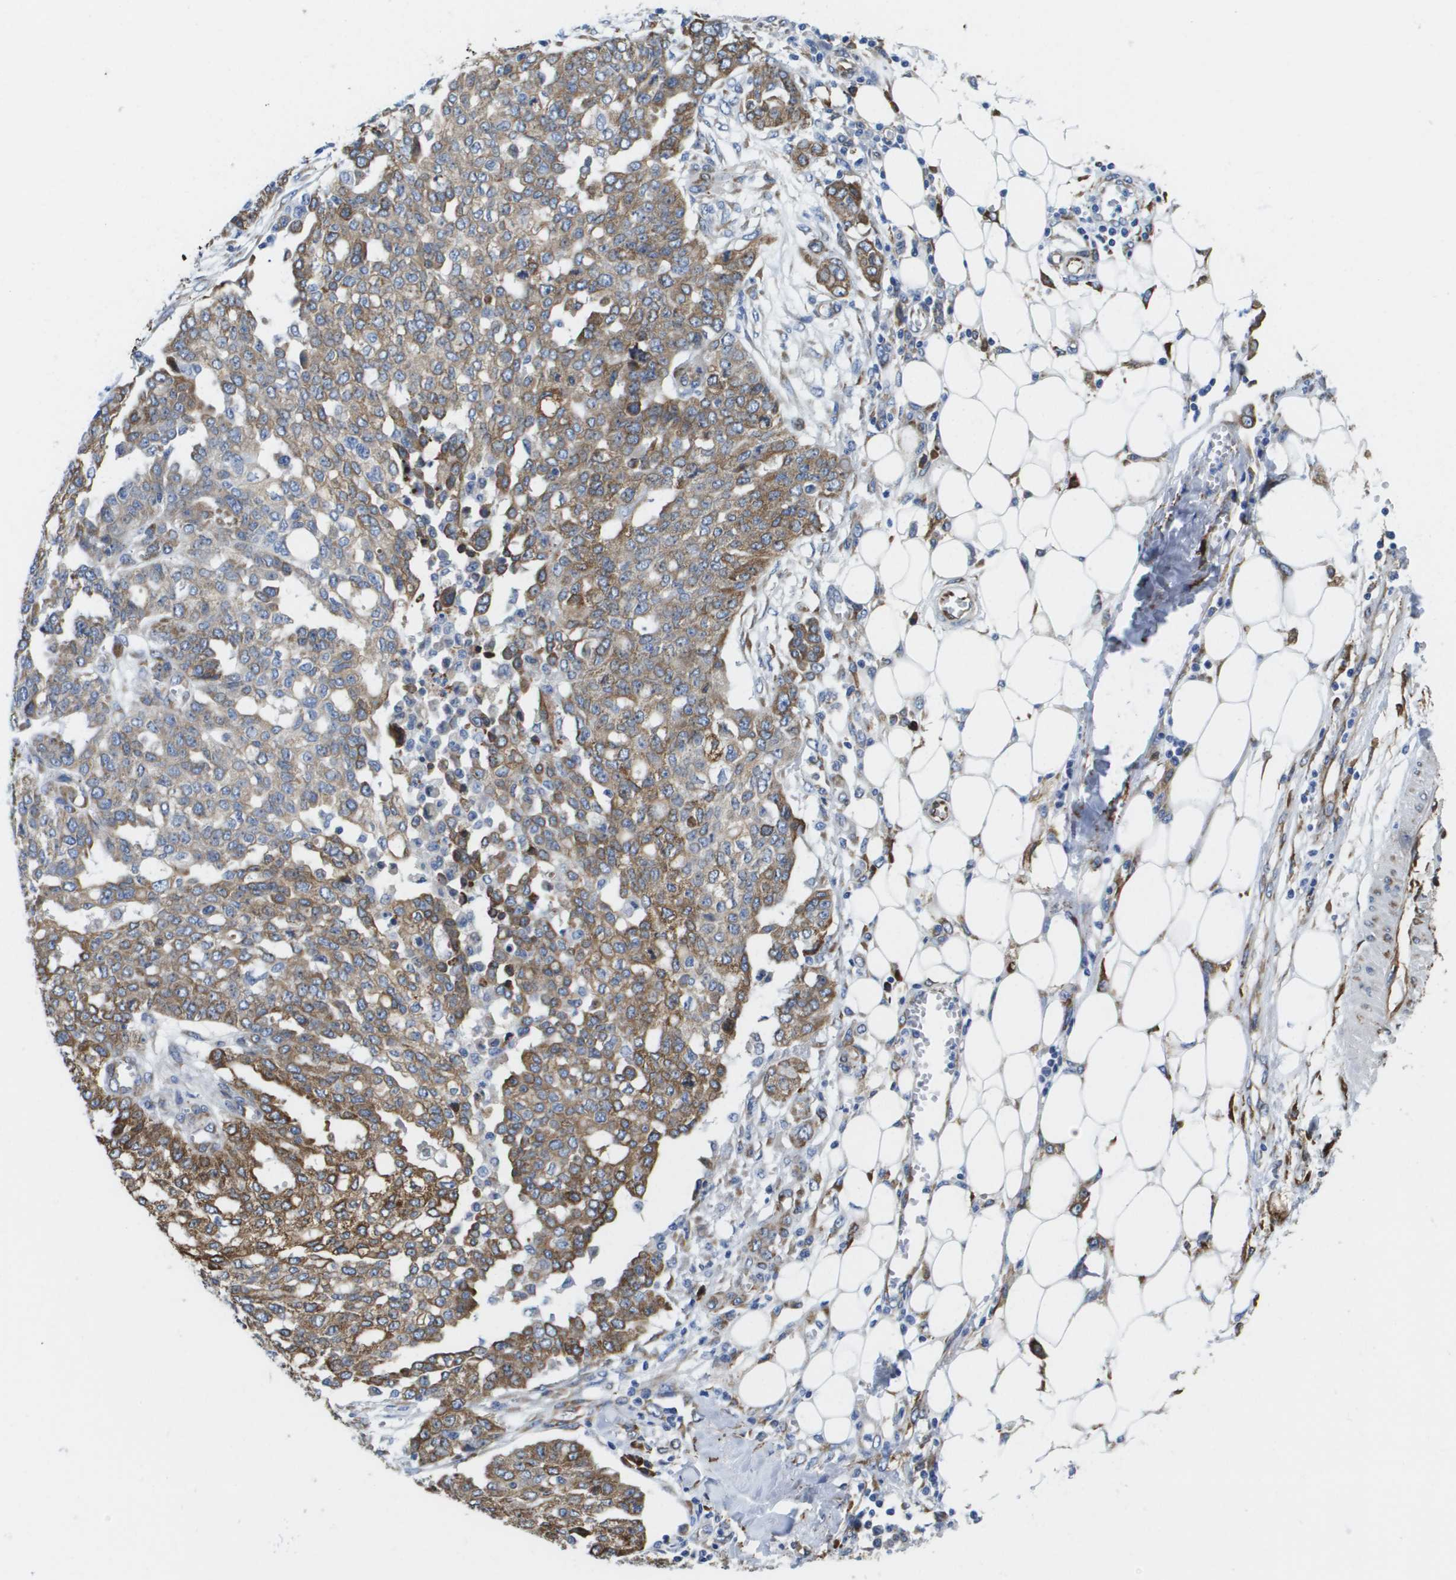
{"staining": {"intensity": "moderate", "quantity": "25%-75%", "location": "cytoplasmic/membranous"}, "tissue": "ovarian cancer", "cell_type": "Tumor cells", "image_type": "cancer", "snomed": [{"axis": "morphology", "description": "Cystadenocarcinoma, serous, NOS"}, {"axis": "topography", "description": "Soft tissue"}, {"axis": "topography", "description": "Ovary"}], "caption": "Protein staining exhibits moderate cytoplasmic/membranous positivity in approximately 25%-75% of tumor cells in ovarian serous cystadenocarcinoma.", "gene": "ST3GAL2", "patient": {"sex": "female", "age": 57}}